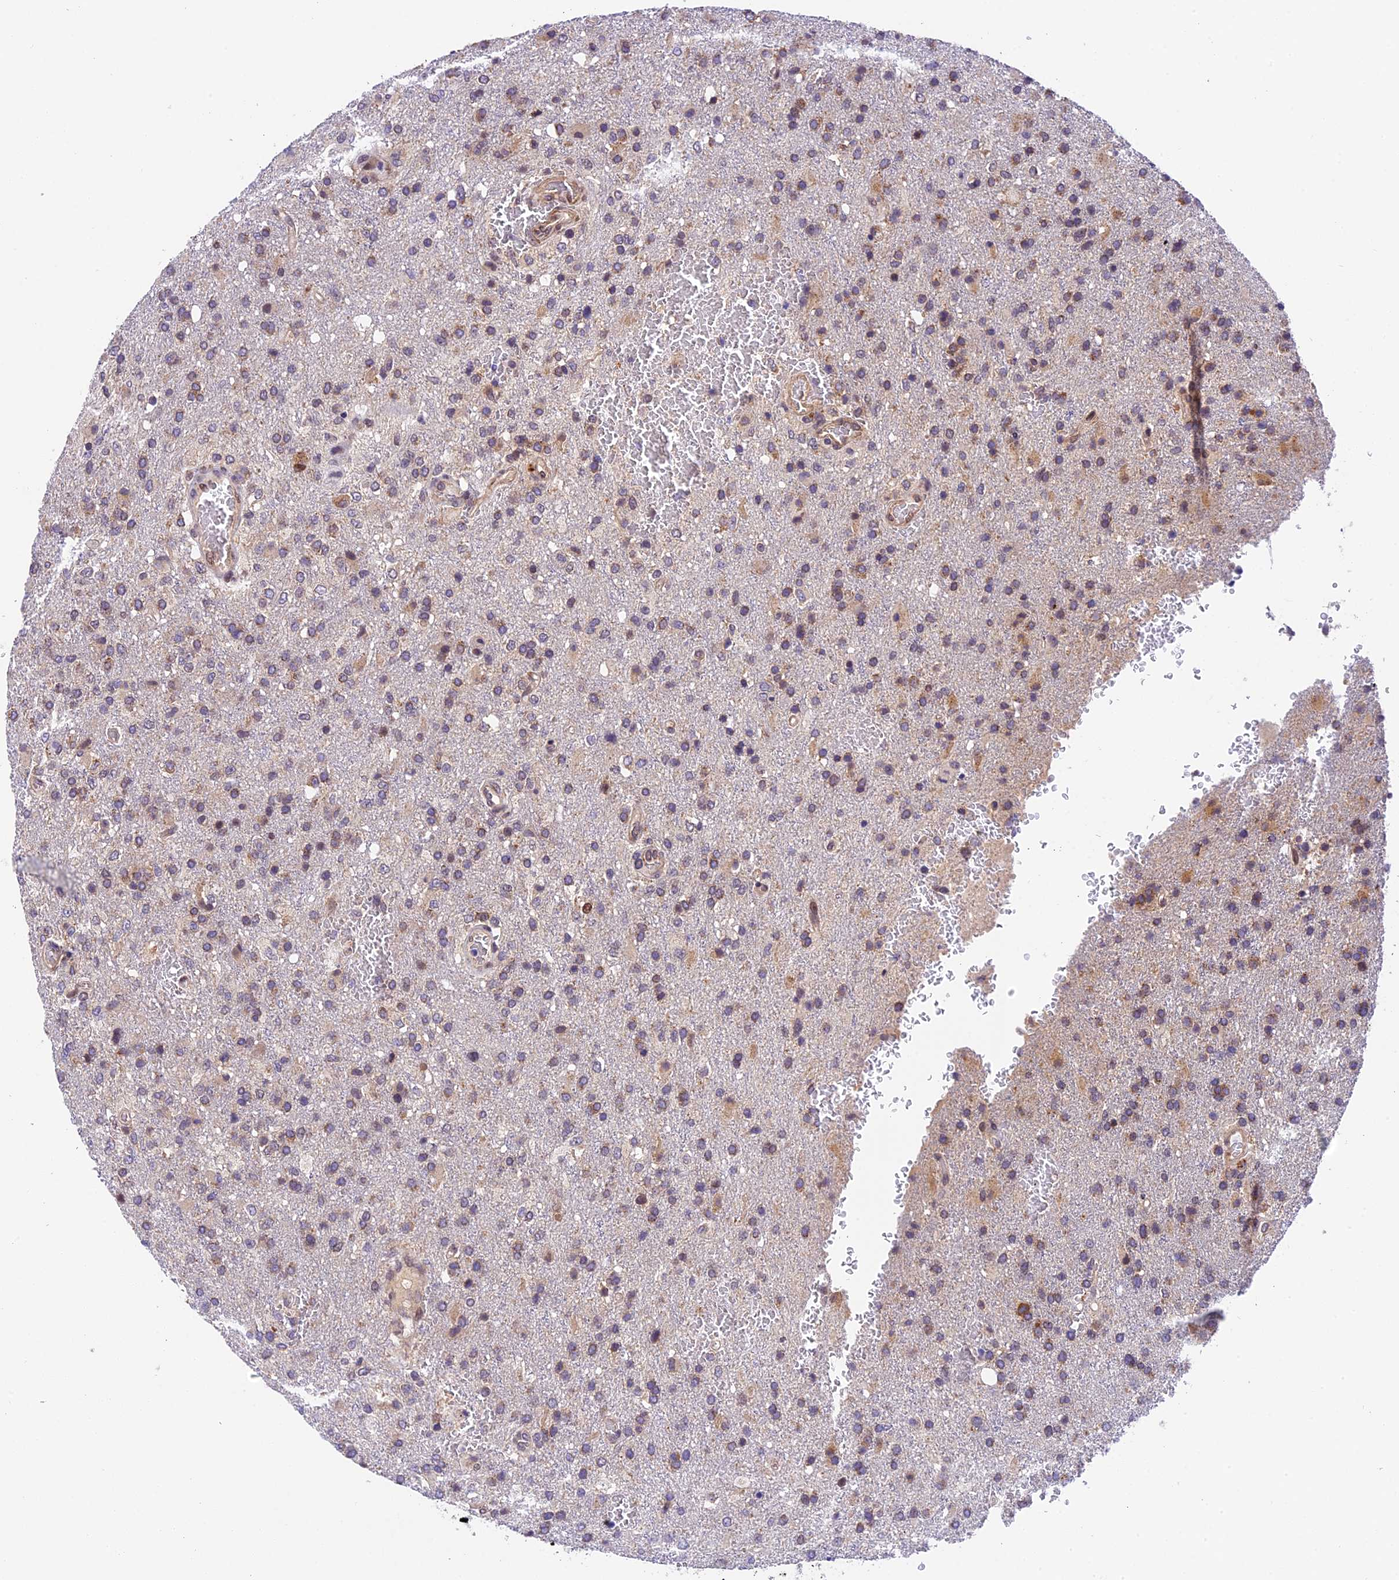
{"staining": {"intensity": "weak", "quantity": "25%-75%", "location": "cytoplasmic/membranous"}, "tissue": "glioma", "cell_type": "Tumor cells", "image_type": "cancer", "snomed": [{"axis": "morphology", "description": "Glioma, malignant, High grade"}, {"axis": "topography", "description": "Brain"}], "caption": "Tumor cells exhibit low levels of weak cytoplasmic/membranous expression in approximately 25%-75% of cells in glioma.", "gene": "CCSER1", "patient": {"sex": "female", "age": 74}}